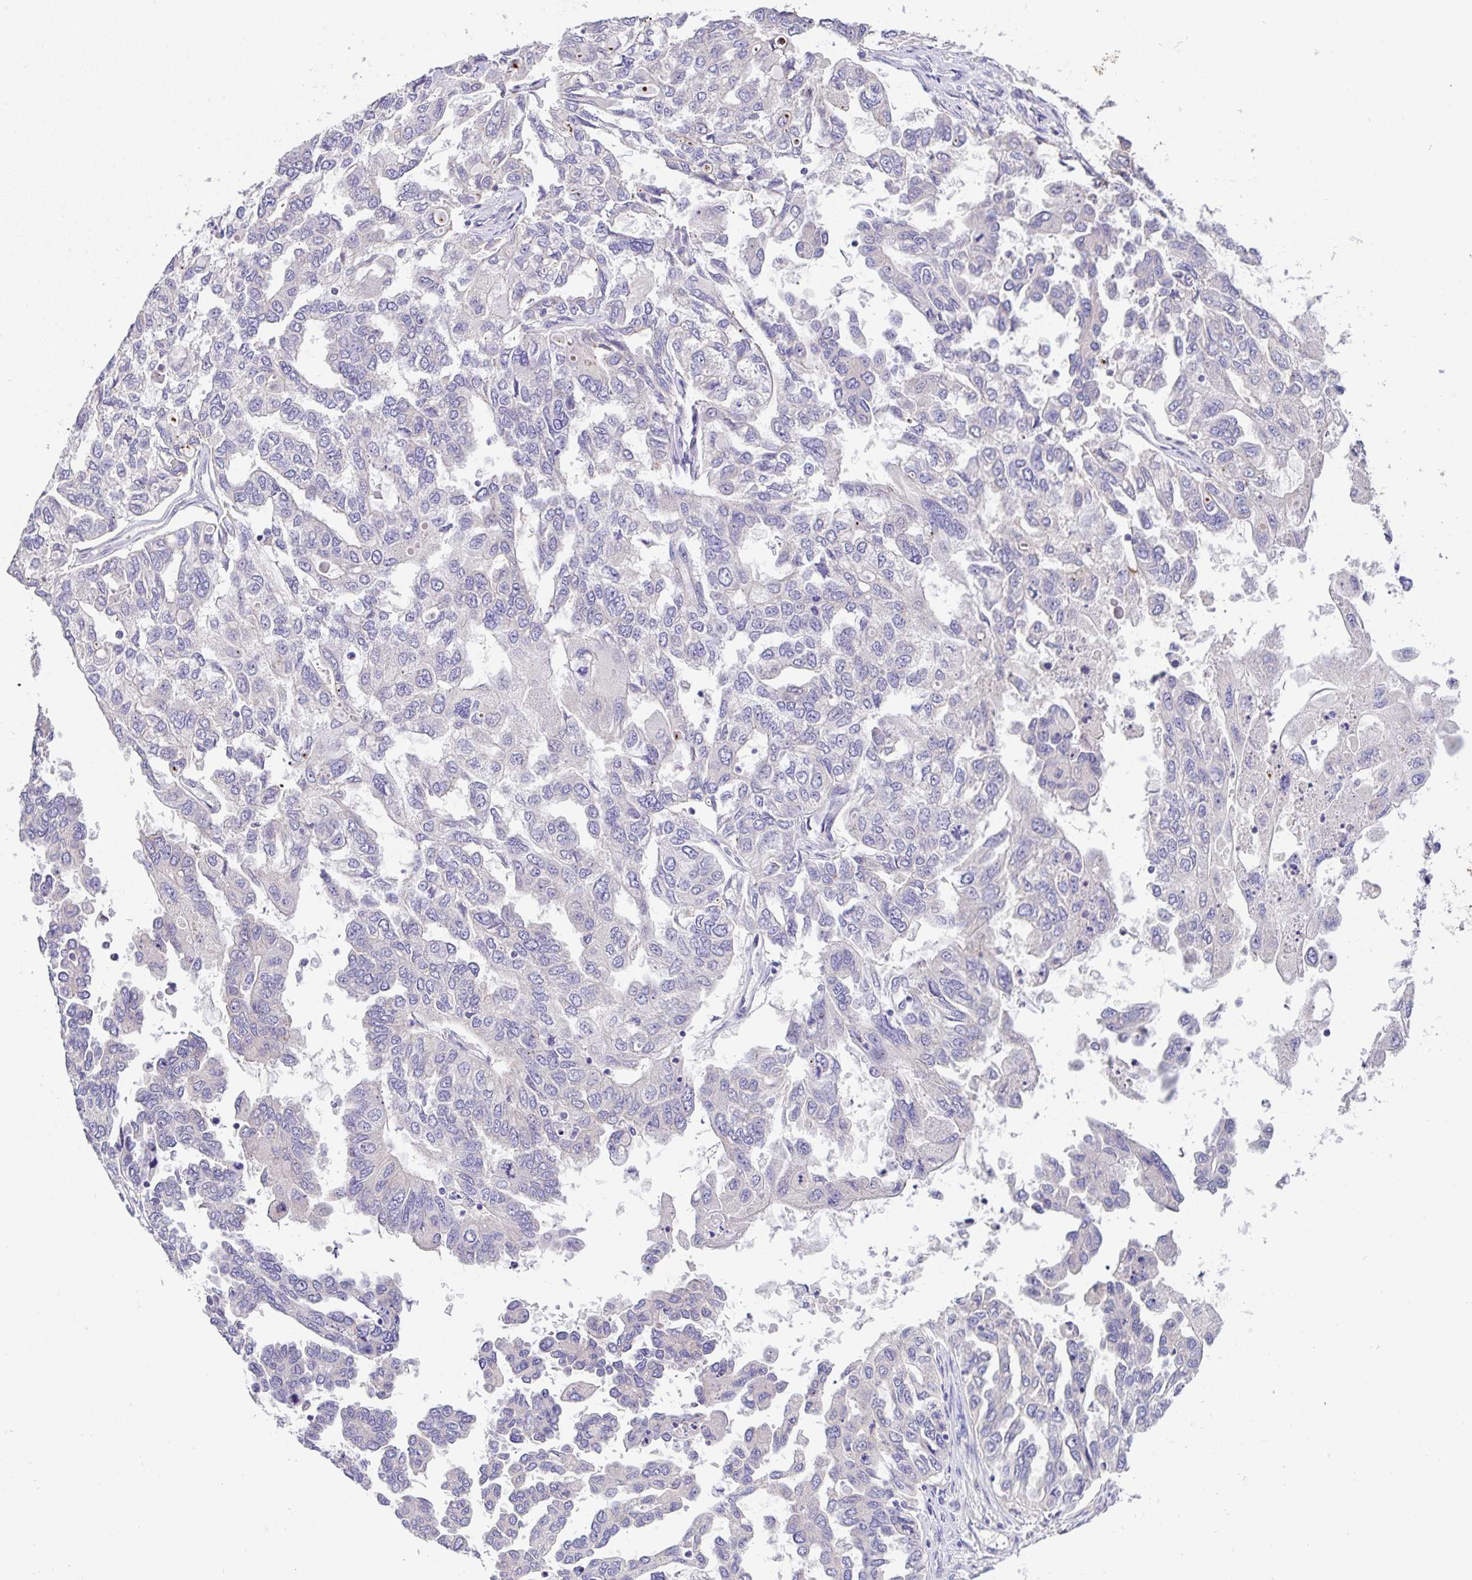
{"staining": {"intensity": "negative", "quantity": "none", "location": "none"}, "tissue": "ovarian cancer", "cell_type": "Tumor cells", "image_type": "cancer", "snomed": [{"axis": "morphology", "description": "Cystadenocarcinoma, serous, NOS"}, {"axis": "topography", "description": "Ovary"}], "caption": "An image of human ovarian cancer is negative for staining in tumor cells.", "gene": "EPN3", "patient": {"sex": "female", "age": 53}}